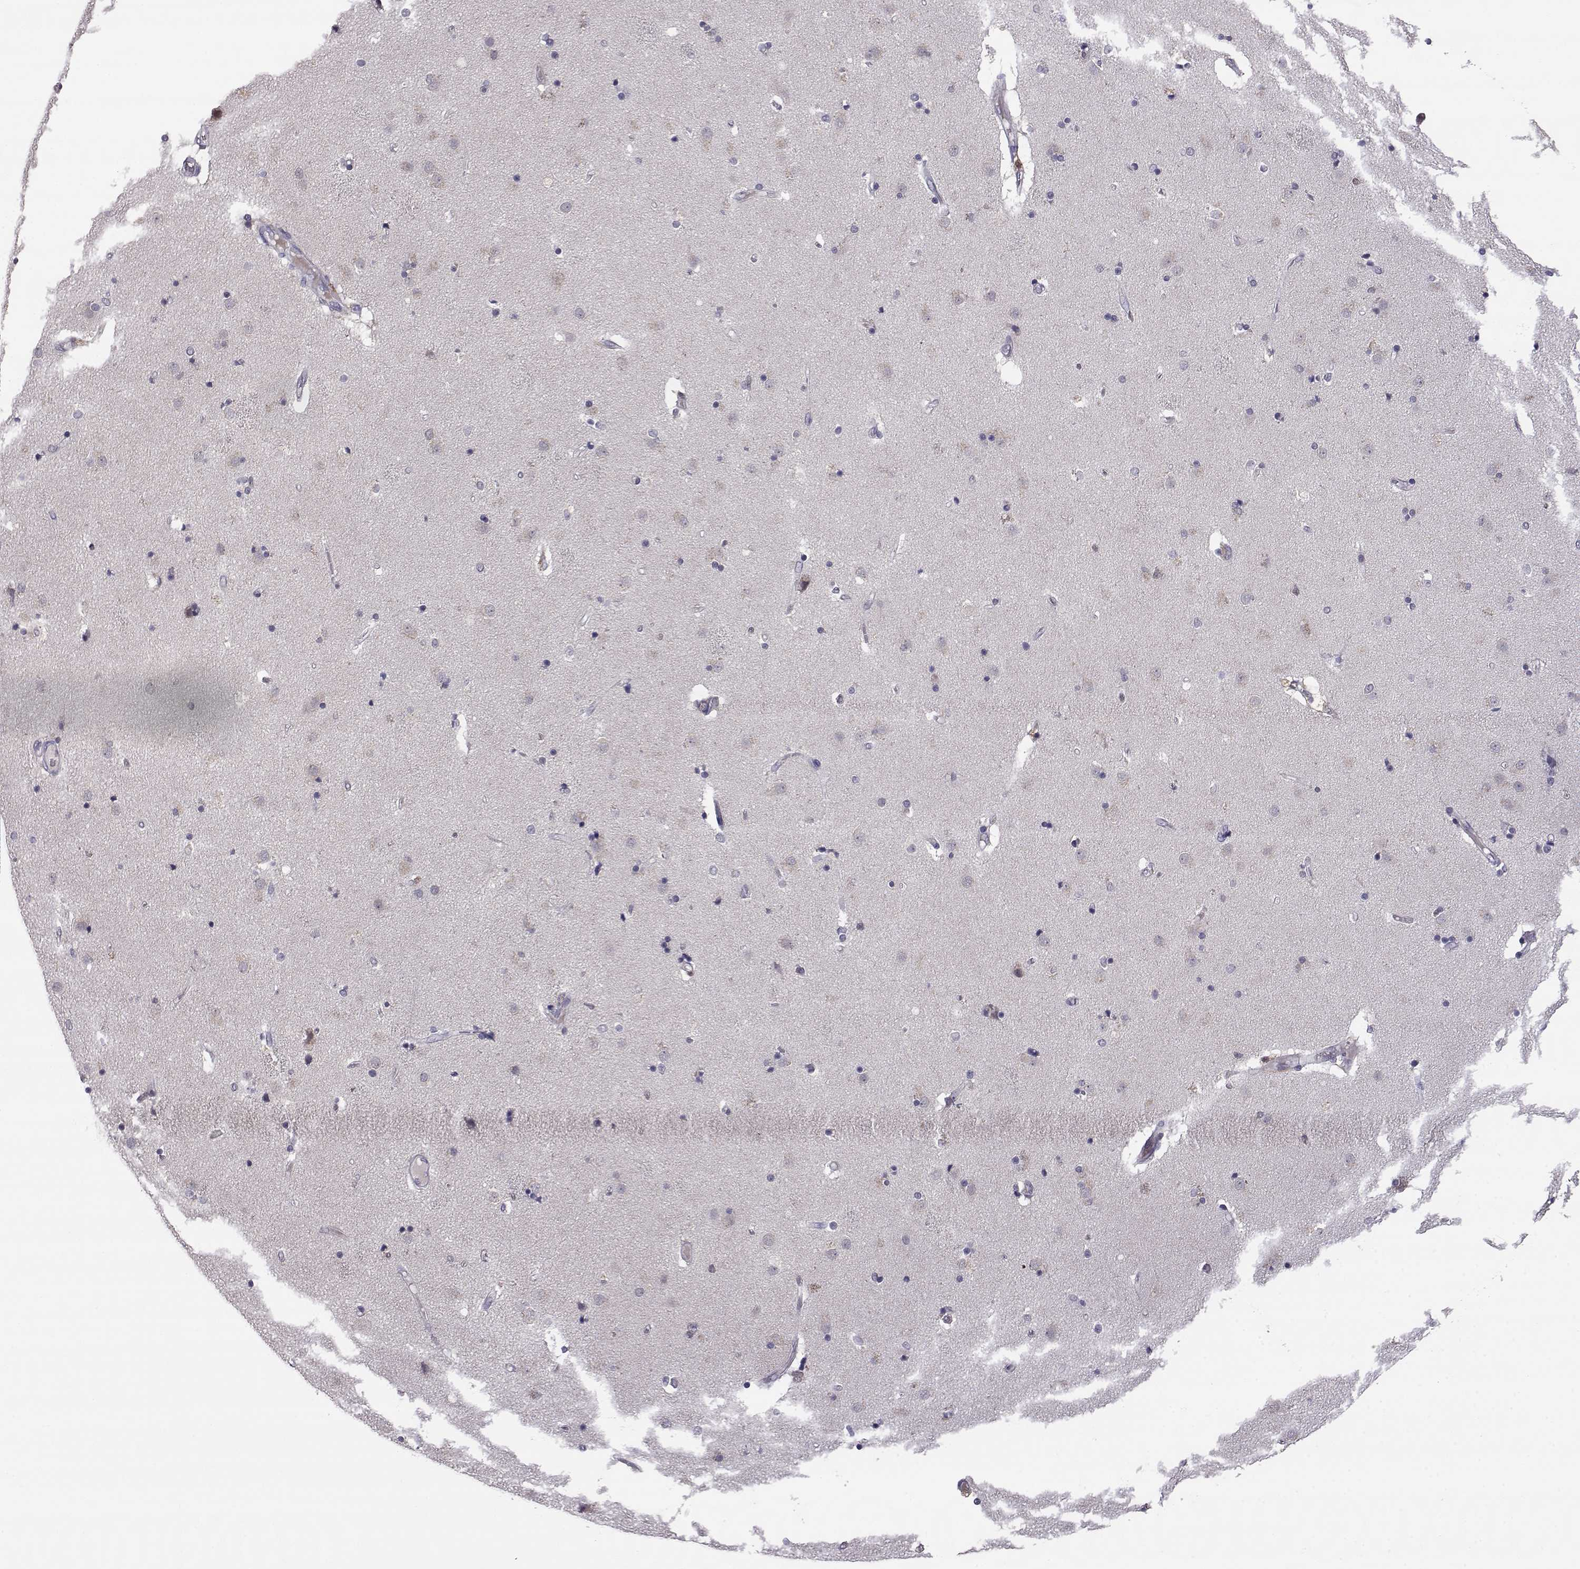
{"staining": {"intensity": "negative", "quantity": "none", "location": "none"}, "tissue": "caudate", "cell_type": "Glial cells", "image_type": "normal", "snomed": [{"axis": "morphology", "description": "Normal tissue, NOS"}, {"axis": "topography", "description": "Lateral ventricle wall"}], "caption": "Micrograph shows no protein staining in glial cells of normal caudate. The staining is performed using DAB (3,3'-diaminobenzidine) brown chromogen with nuclei counter-stained in using hematoxylin.", "gene": "AKR1B1", "patient": {"sex": "female", "age": 71}}